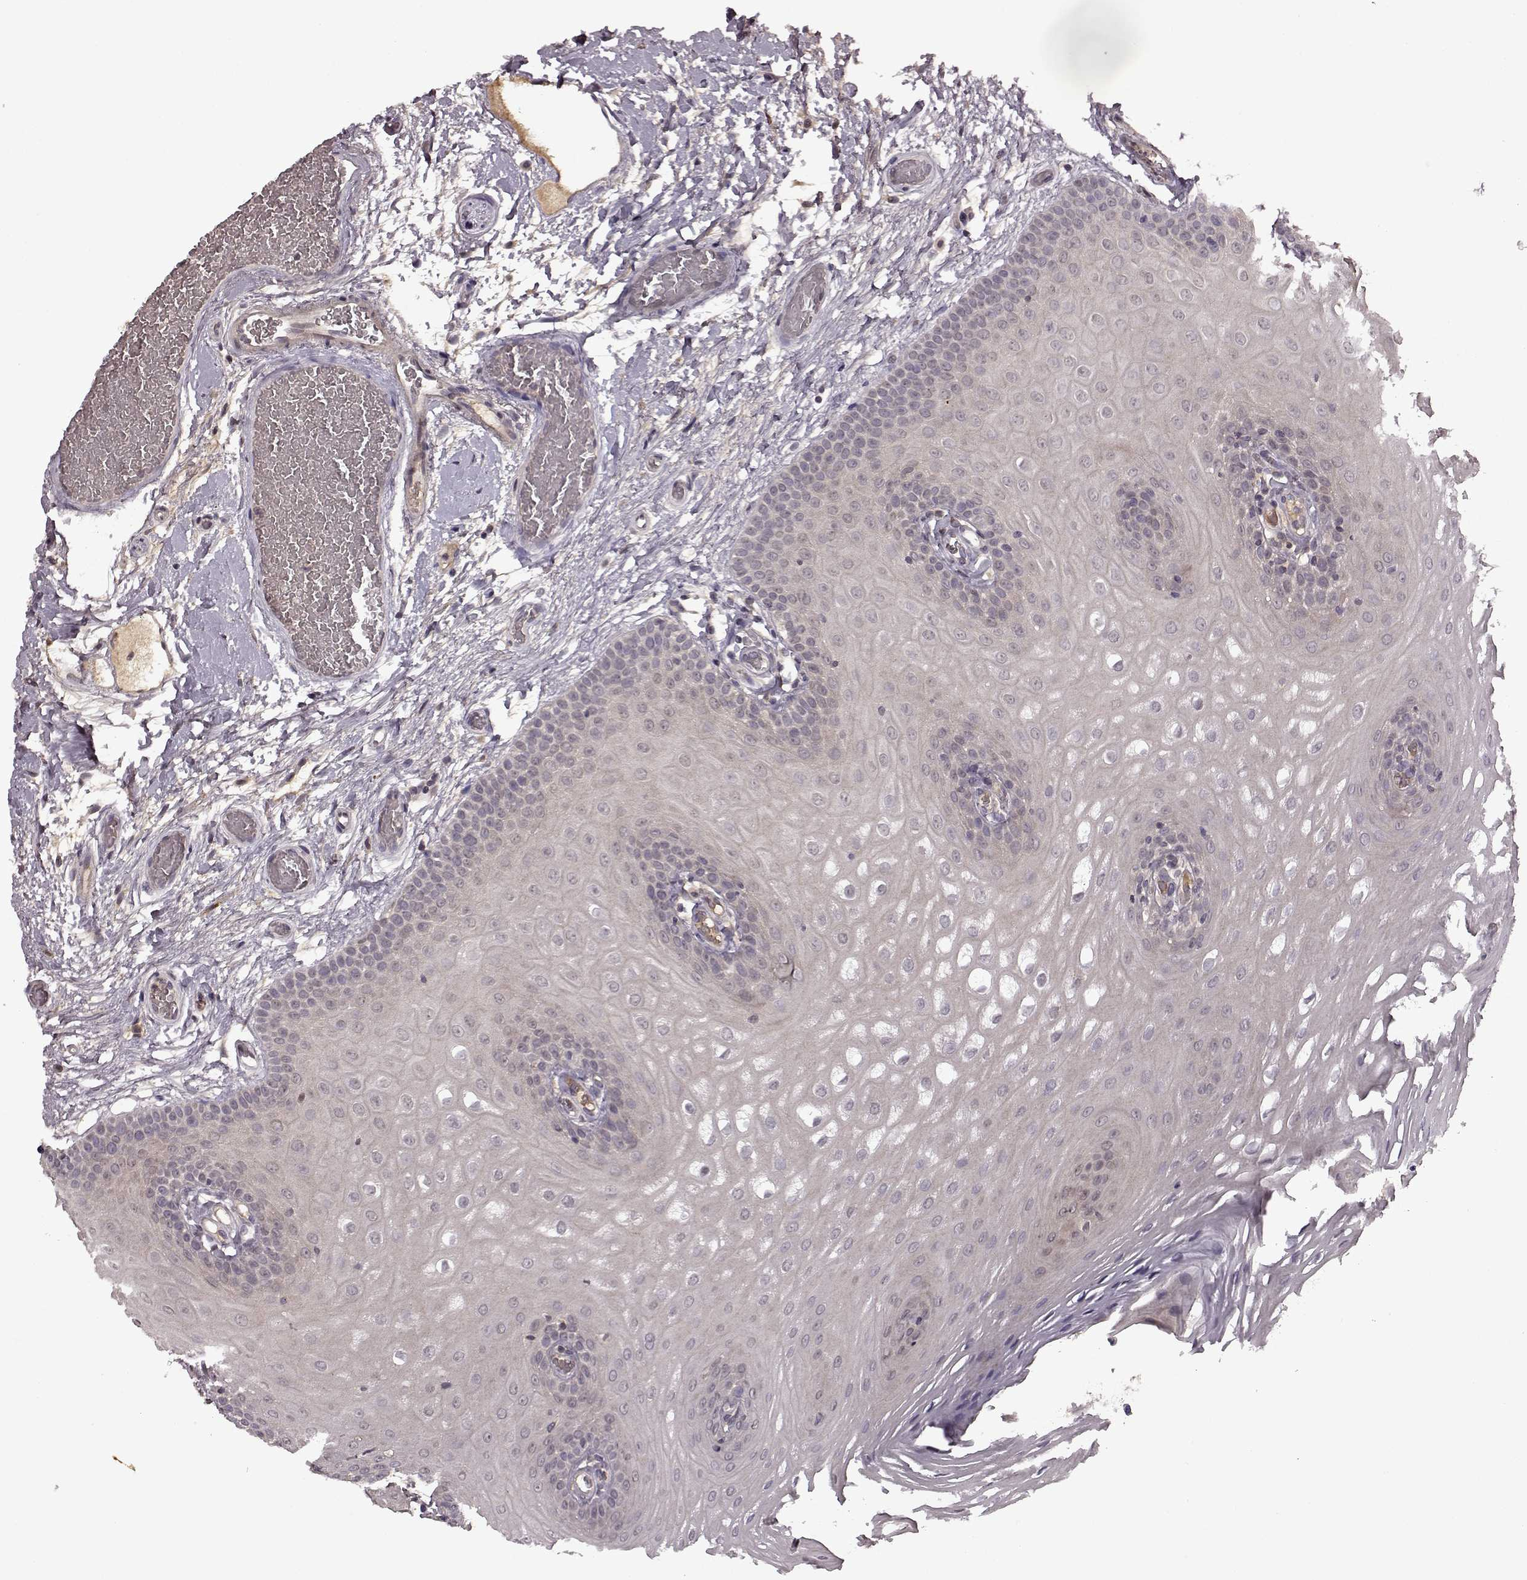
{"staining": {"intensity": "negative", "quantity": "none", "location": "none"}, "tissue": "oral mucosa", "cell_type": "Squamous epithelial cells", "image_type": "normal", "snomed": [{"axis": "morphology", "description": "Normal tissue, NOS"}, {"axis": "morphology", "description": "Squamous cell carcinoma, NOS"}, {"axis": "topography", "description": "Oral tissue"}, {"axis": "topography", "description": "Head-Neck"}], "caption": "This micrograph is of normal oral mucosa stained with IHC to label a protein in brown with the nuclei are counter-stained blue. There is no staining in squamous epithelial cells.", "gene": "MAIP1", "patient": {"sex": "male", "age": 78}}